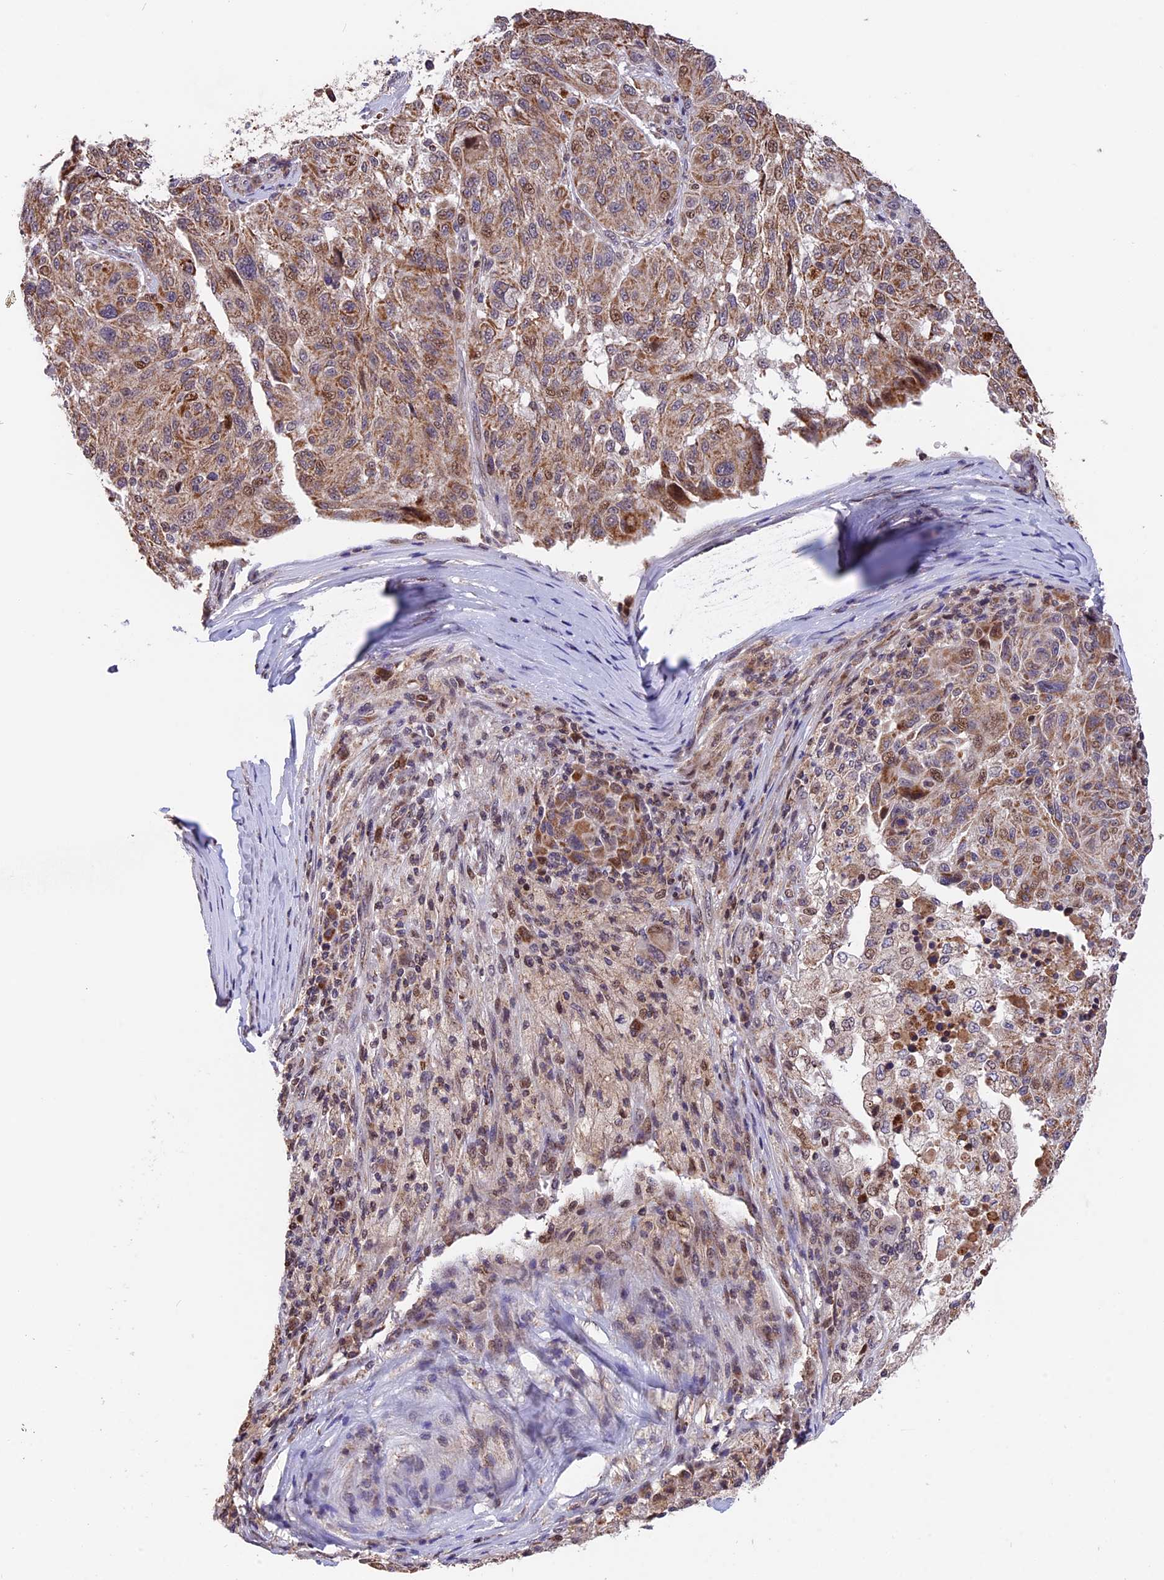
{"staining": {"intensity": "moderate", "quantity": ">75%", "location": "cytoplasmic/membranous,nuclear"}, "tissue": "melanoma", "cell_type": "Tumor cells", "image_type": "cancer", "snomed": [{"axis": "morphology", "description": "Malignant melanoma, NOS"}, {"axis": "topography", "description": "Skin"}], "caption": "A brown stain labels moderate cytoplasmic/membranous and nuclear staining of a protein in human malignant melanoma tumor cells. (Brightfield microscopy of DAB IHC at high magnification).", "gene": "RERGL", "patient": {"sex": "male", "age": 53}}